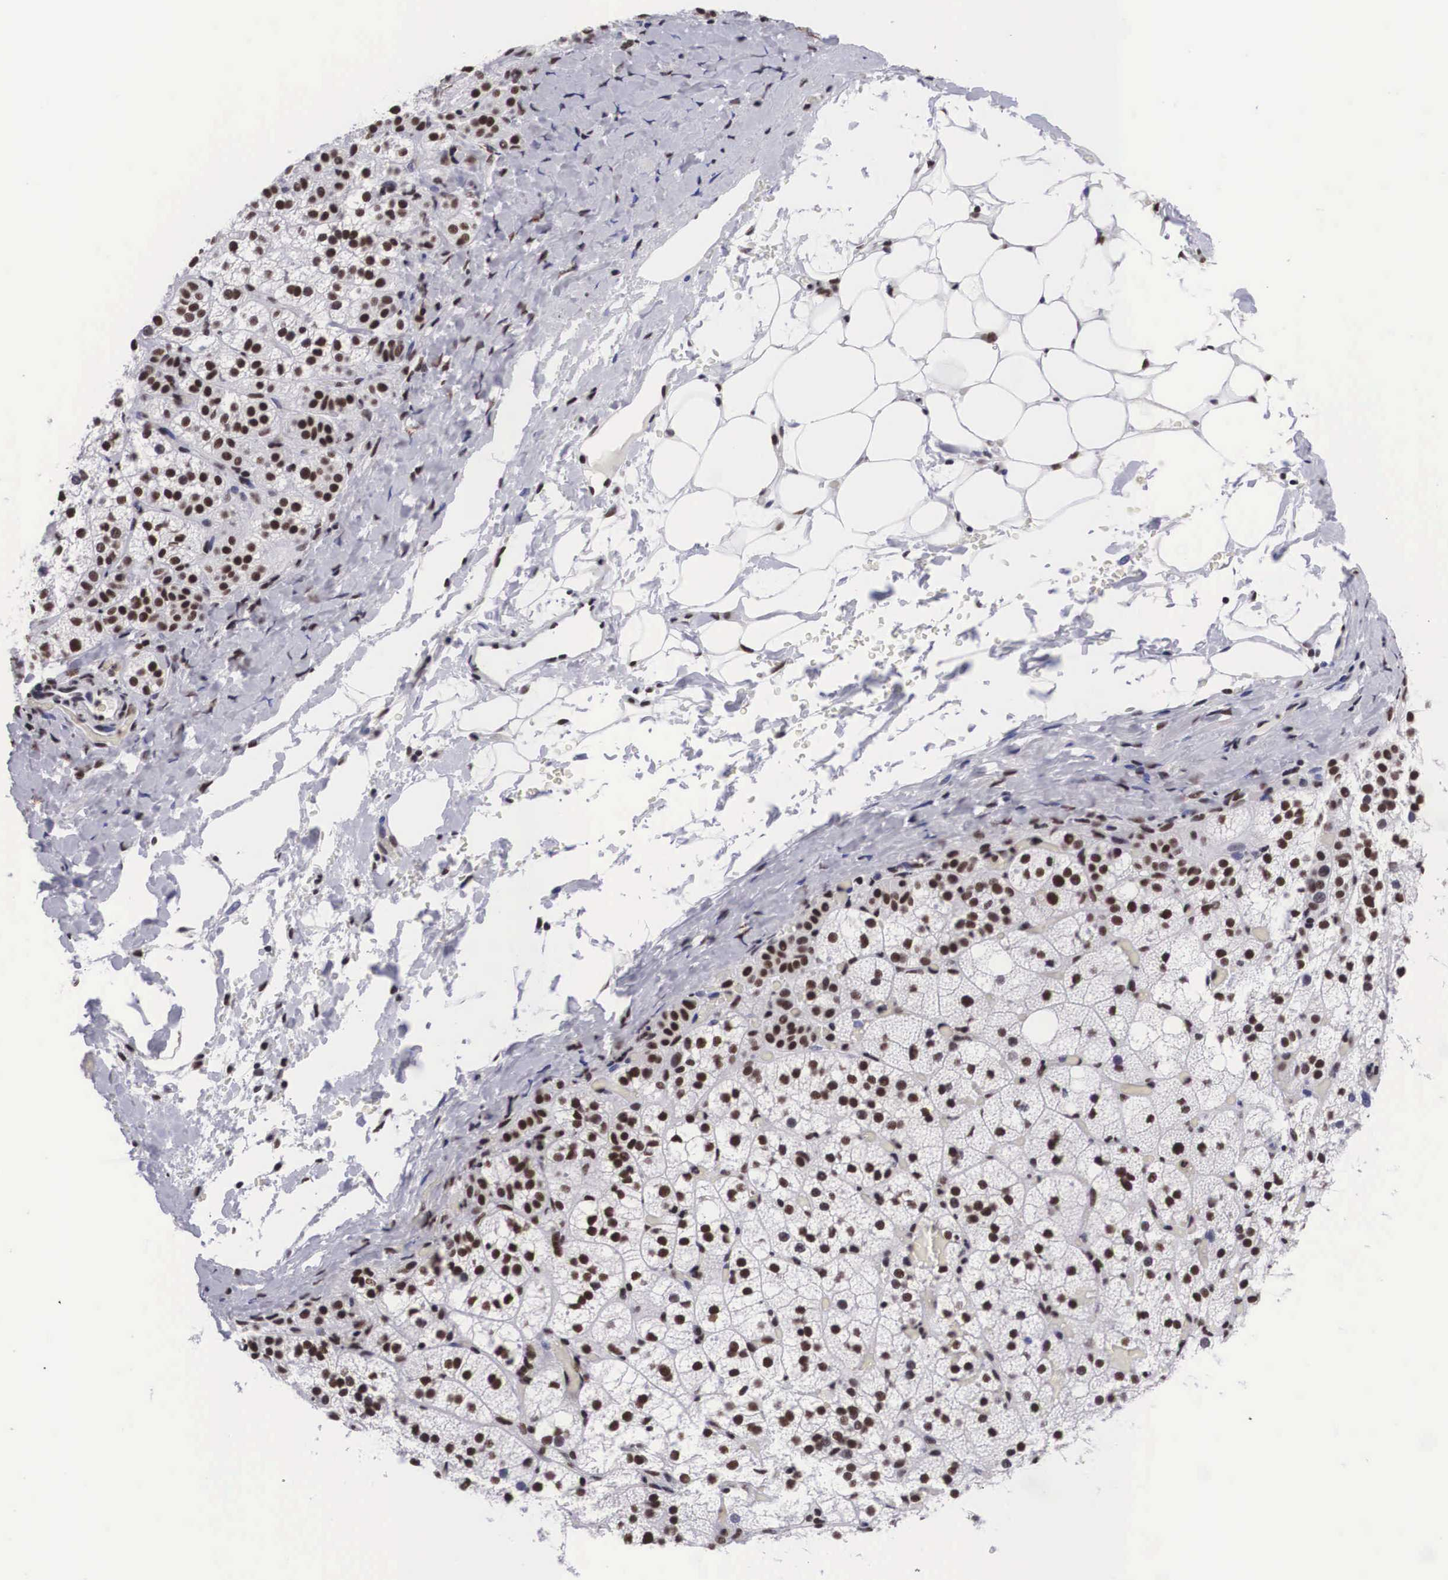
{"staining": {"intensity": "strong", "quantity": ">75%", "location": "nuclear"}, "tissue": "adrenal gland", "cell_type": "Glandular cells", "image_type": "normal", "snomed": [{"axis": "morphology", "description": "Normal tissue, NOS"}, {"axis": "topography", "description": "Adrenal gland"}], "caption": "Protein staining exhibits strong nuclear staining in approximately >75% of glandular cells in unremarkable adrenal gland. (Brightfield microscopy of DAB IHC at high magnification).", "gene": "SF3A1", "patient": {"sex": "male", "age": 53}}